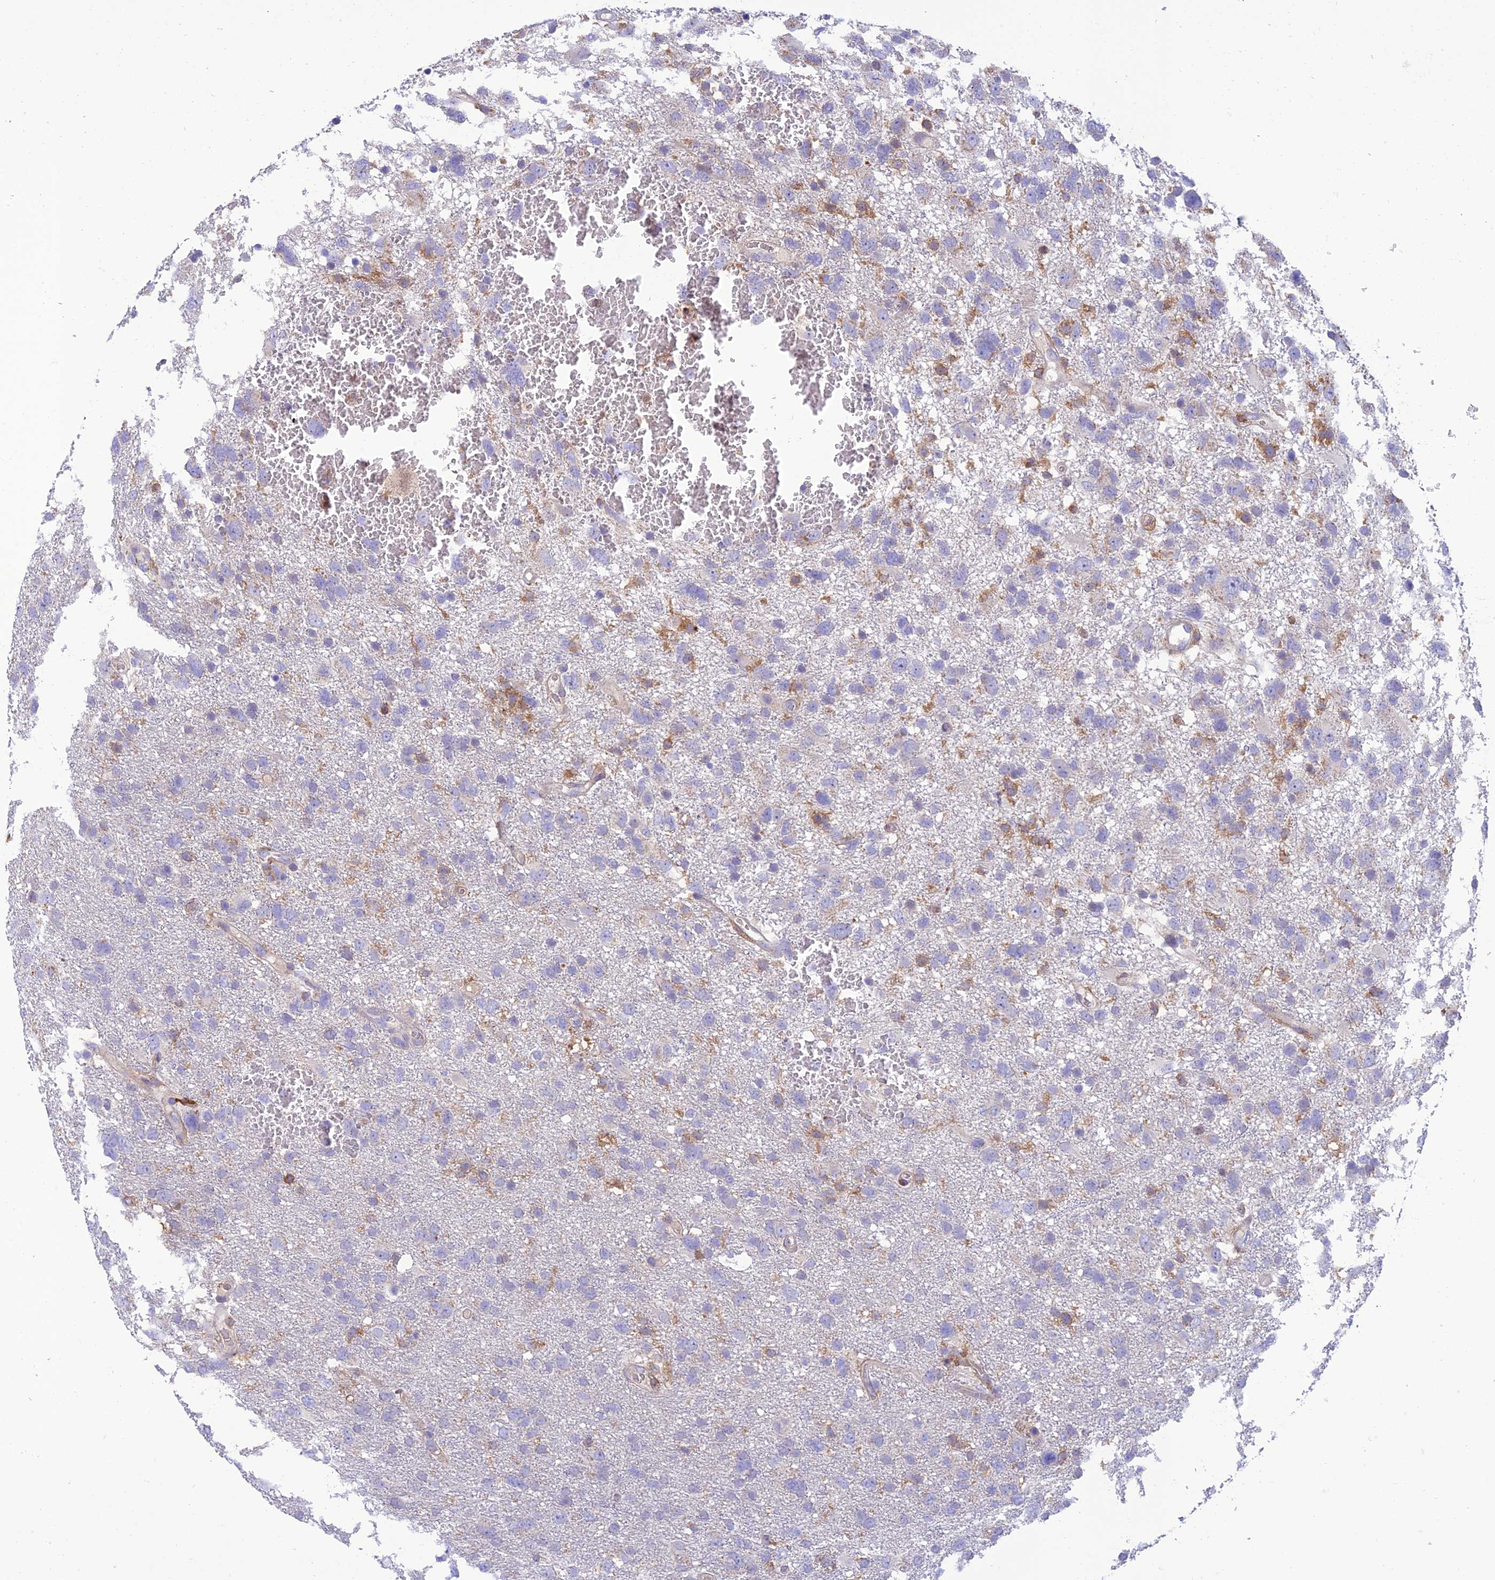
{"staining": {"intensity": "negative", "quantity": "none", "location": "none"}, "tissue": "glioma", "cell_type": "Tumor cells", "image_type": "cancer", "snomed": [{"axis": "morphology", "description": "Glioma, malignant, High grade"}, {"axis": "topography", "description": "Brain"}], "caption": "An immunohistochemistry (IHC) micrograph of glioma is shown. There is no staining in tumor cells of glioma. The staining is performed using DAB brown chromogen with nuclei counter-stained in using hematoxylin.", "gene": "IRAK3", "patient": {"sex": "male", "age": 61}}